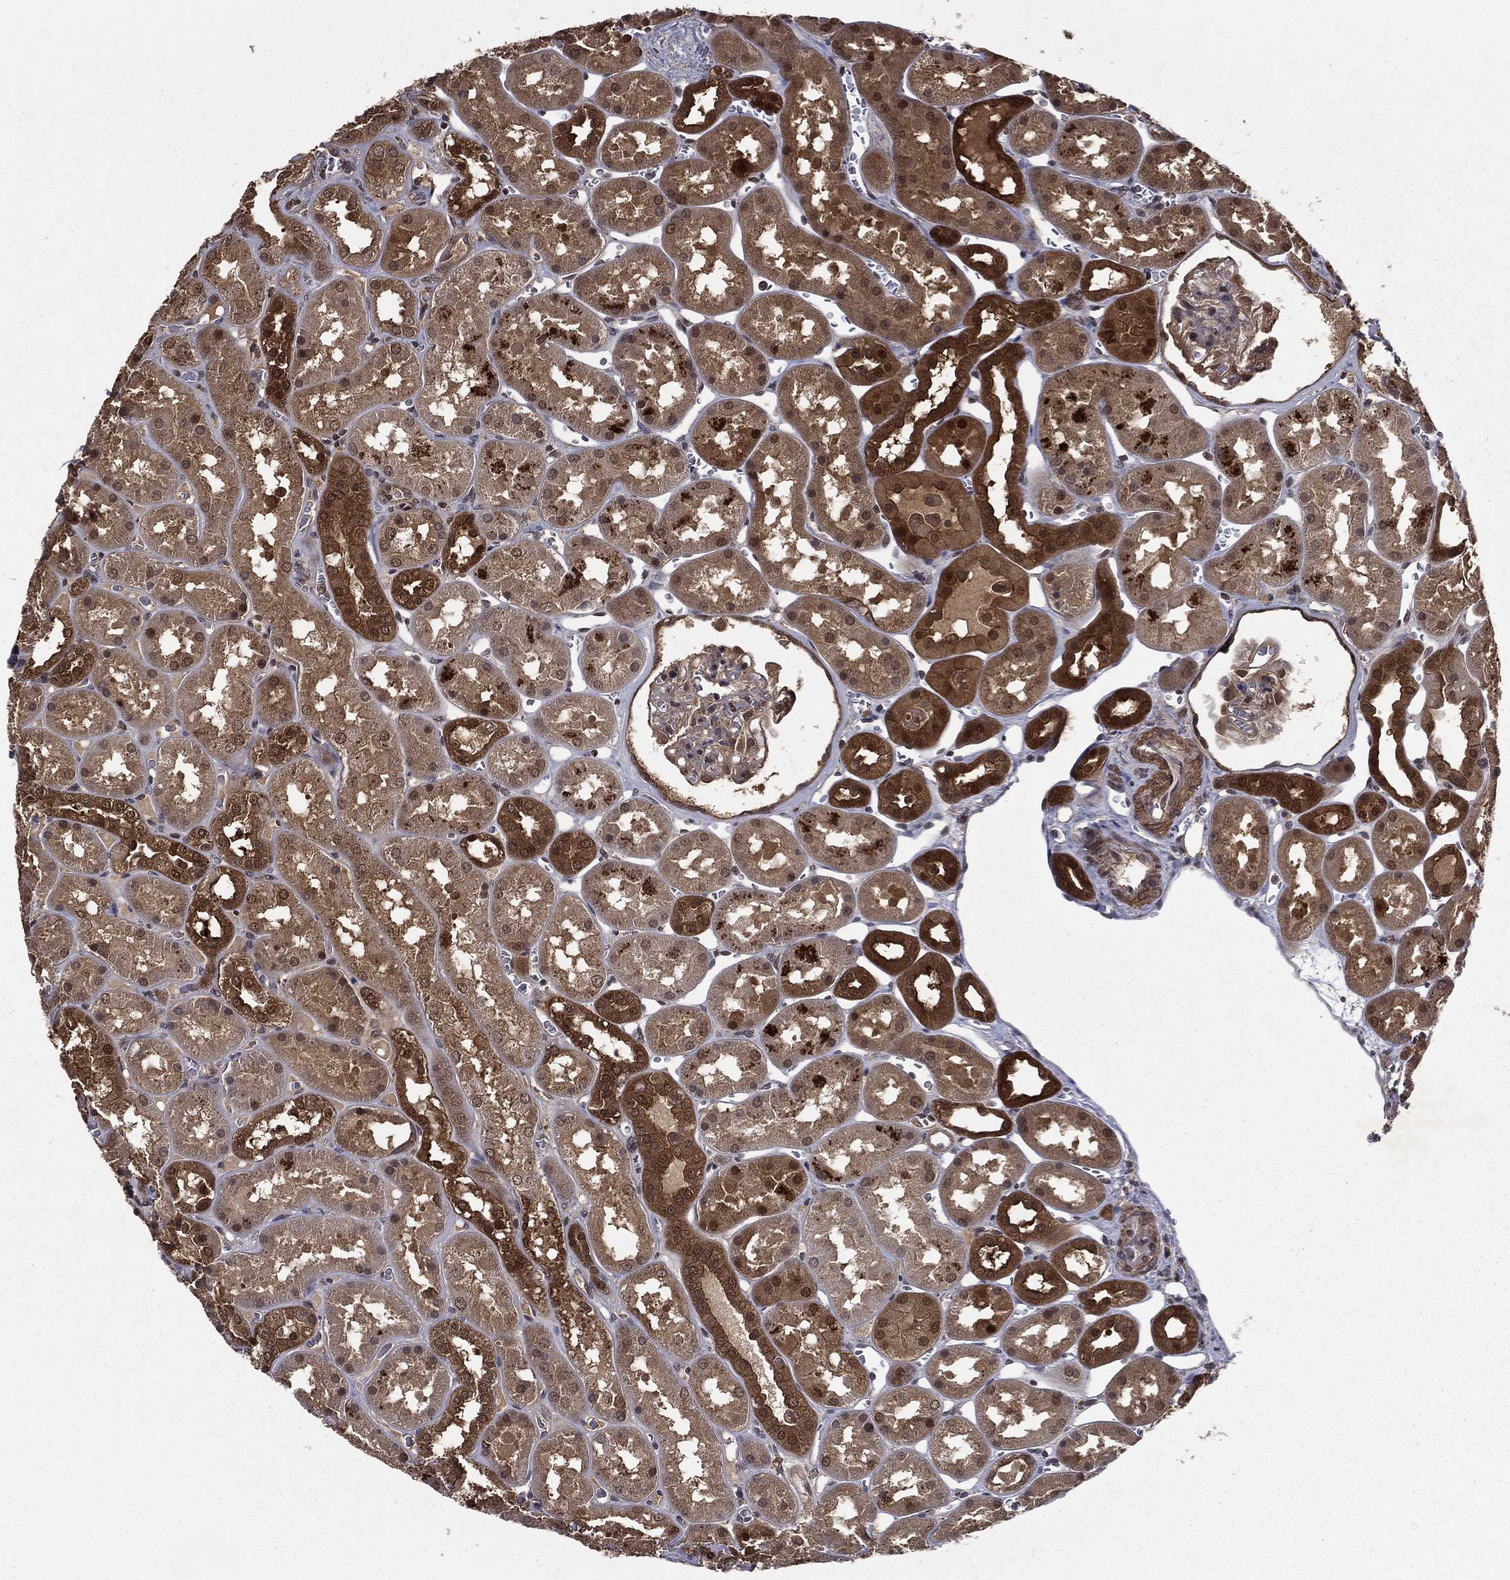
{"staining": {"intensity": "moderate", "quantity": "<25%", "location": "cytoplasmic/membranous,nuclear"}, "tissue": "kidney", "cell_type": "Cells in glomeruli", "image_type": "normal", "snomed": [{"axis": "morphology", "description": "Normal tissue, NOS"}, {"axis": "topography", "description": "Kidney"}], "caption": "IHC micrograph of normal kidney: human kidney stained using IHC exhibits low levels of moderate protein expression localized specifically in the cytoplasmic/membranous,nuclear of cells in glomeruli, appearing as a cytoplasmic/membranous,nuclear brown color.", "gene": "FGD1", "patient": {"sex": "male", "age": 73}}